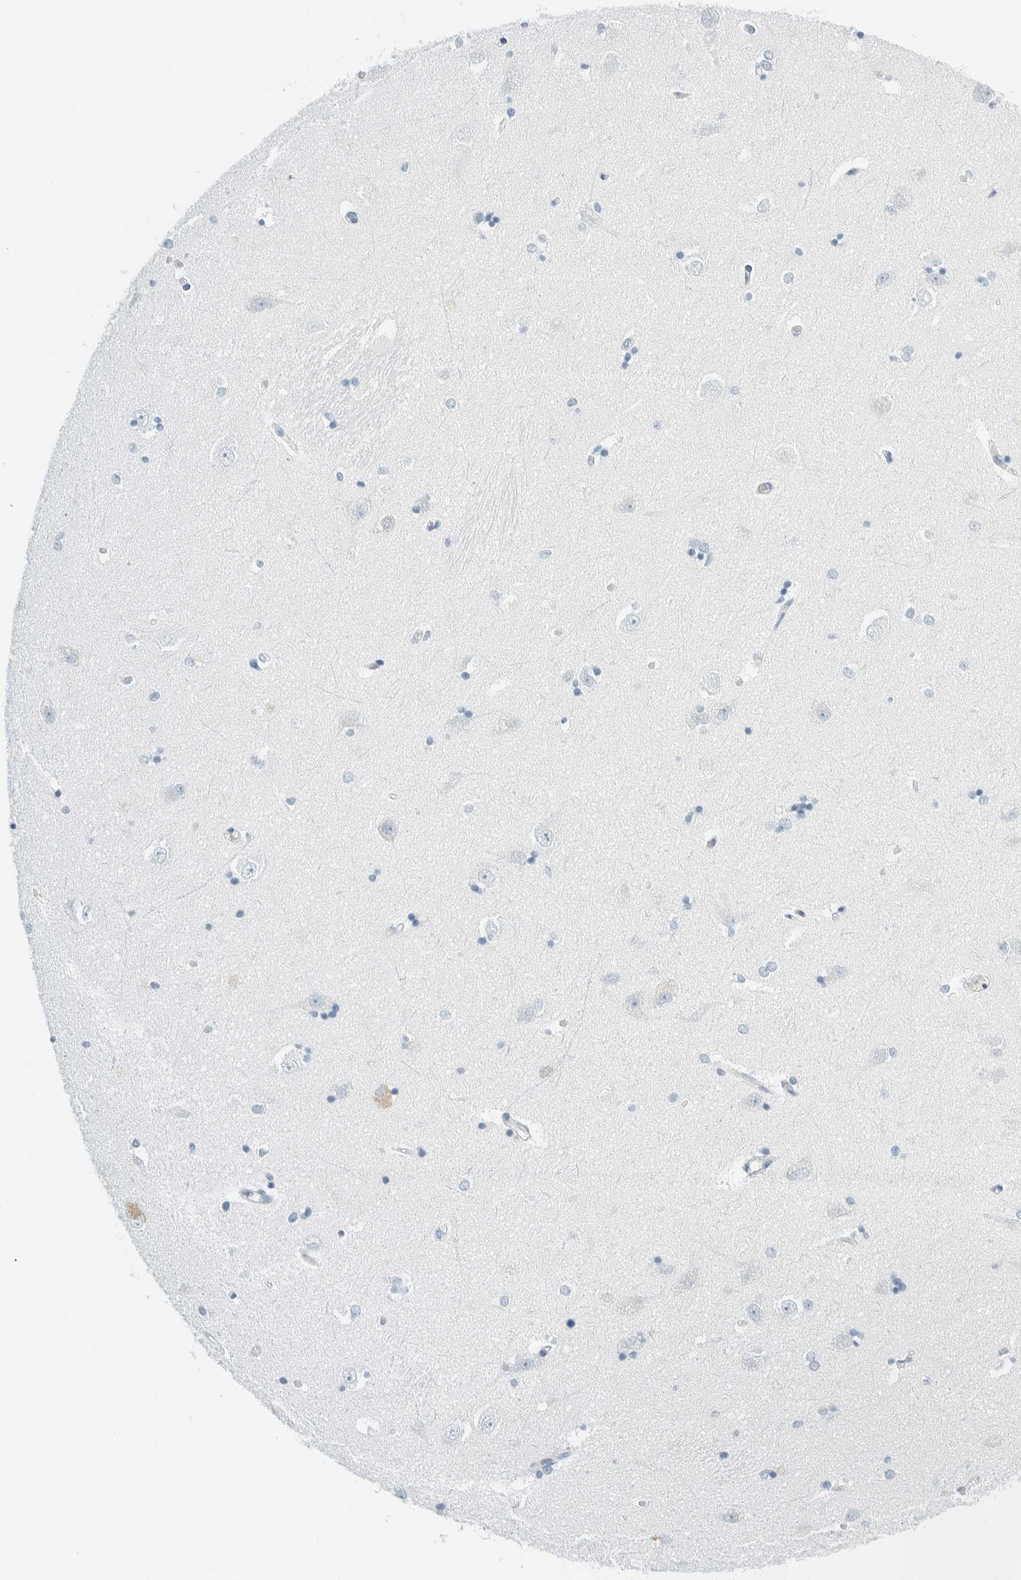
{"staining": {"intensity": "negative", "quantity": "none", "location": "none"}, "tissue": "hippocampus", "cell_type": "Glial cells", "image_type": "normal", "snomed": [{"axis": "morphology", "description": "Normal tissue, NOS"}, {"axis": "topography", "description": "Hippocampus"}], "caption": "An IHC histopathology image of unremarkable hippocampus is shown. There is no staining in glial cells of hippocampus. The staining is performed using DAB (3,3'-diaminobenzidine) brown chromogen with nuclei counter-stained in using hematoxylin.", "gene": "ARHGAP27", "patient": {"sex": "male", "age": 45}}